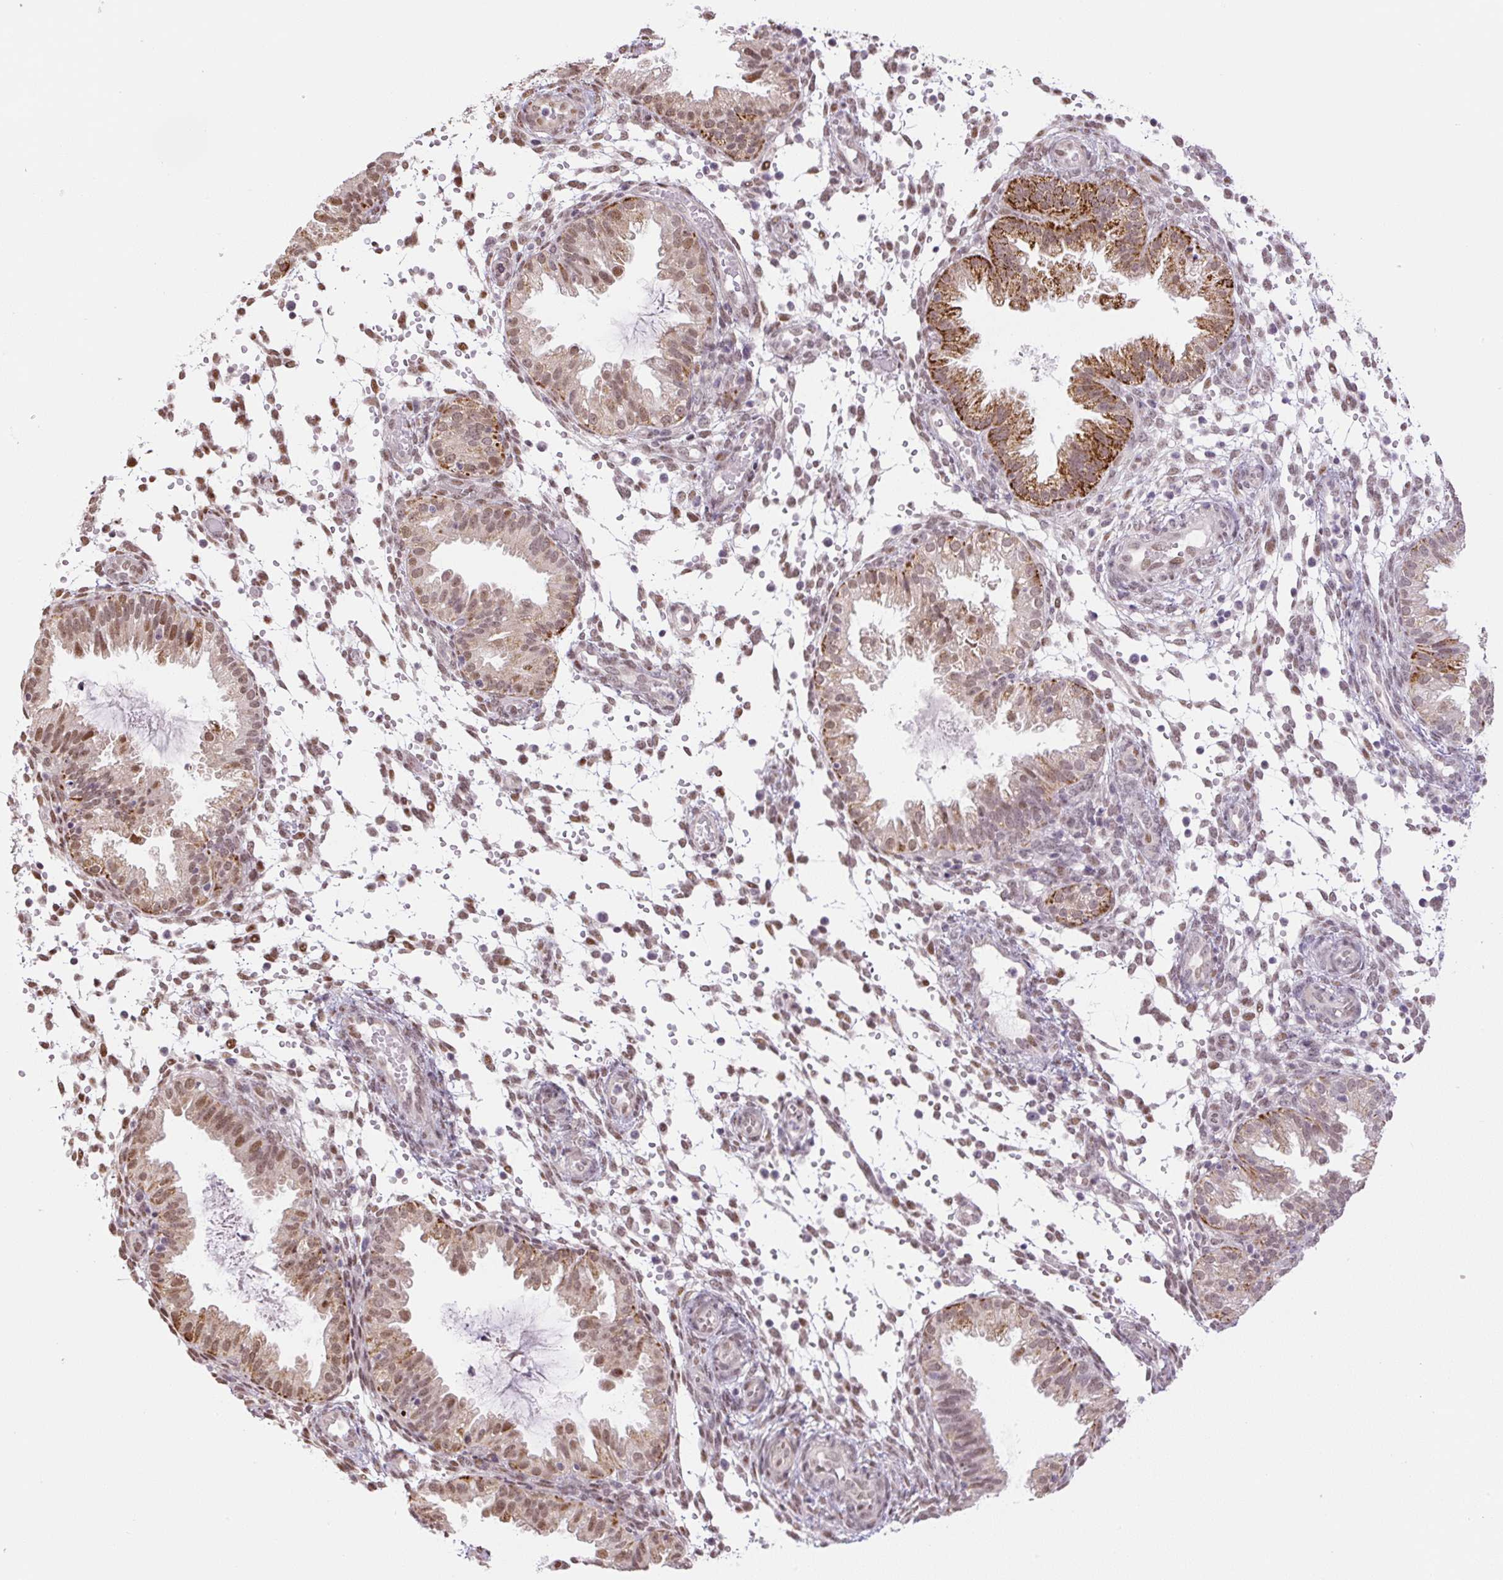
{"staining": {"intensity": "moderate", "quantity": "<25%", "location": "nuclear"}, "tissue": "endometrium", "cell_type": "Cells in endometrial stroma", "image_type": "normal", "snomed": [{"axis": "morphology", "description": "Normal tissue, NOS"}, {"axis": "topography", "description": "Endometrium"}], "caption": "This micrograph reveals benign endometrium stained with IHC to label a protein in brown. The nuclear of cells in endometrial stroma show moderate positivity for the protein. Nuclei are counter-stained blue.", "gene": "TCFL5", "patient": {"sex": "female", "age": 33}}